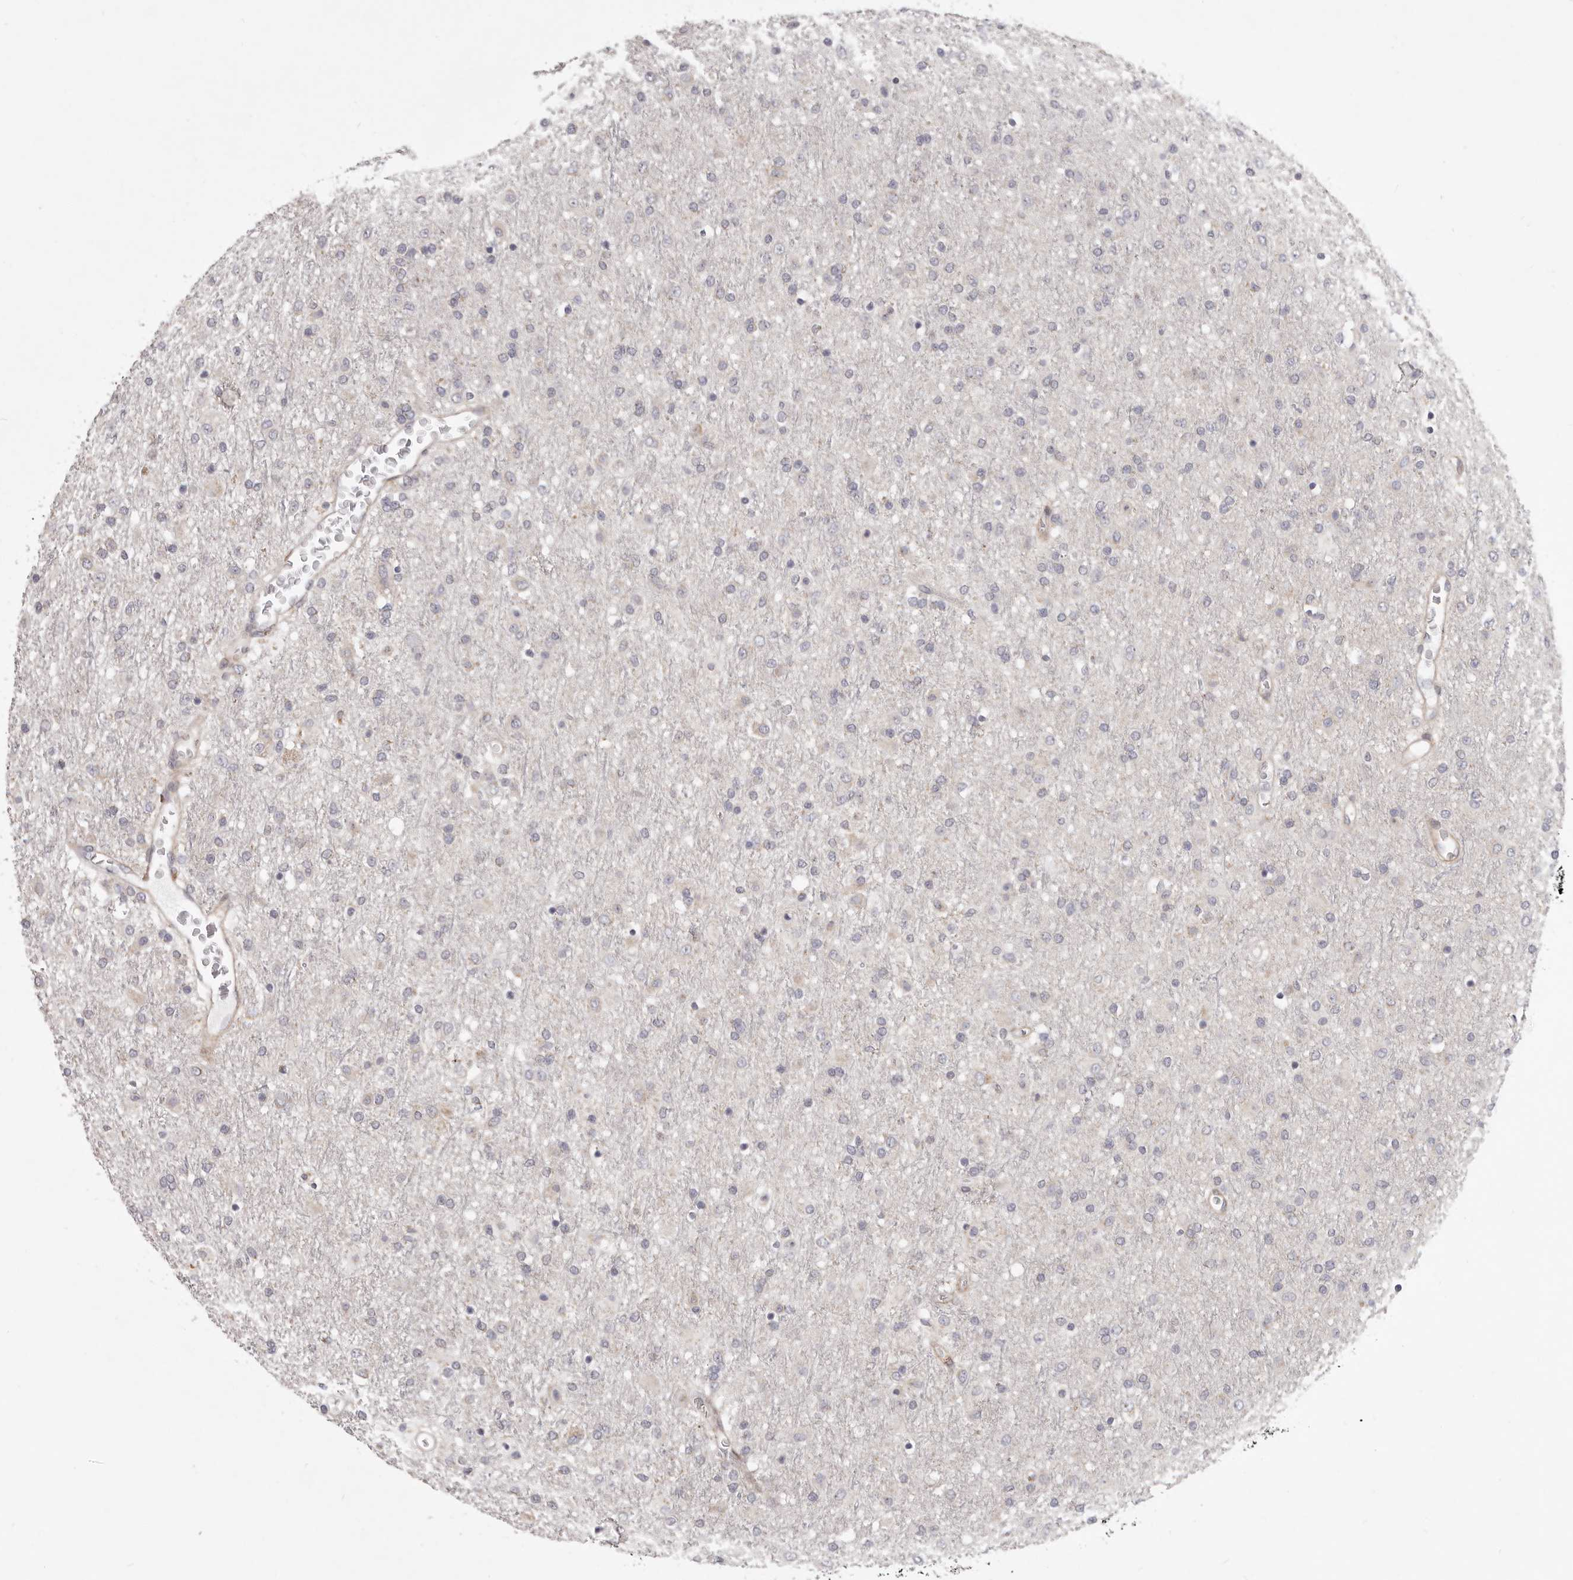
{"staining": {"intensity": "negative", "quantity": "none", "location": "none"}, "tissue": "glioma", "cell_type": "Tumor cells", "image_type": "cancer", "snomed": [{"axis": "morphology", "description": "Glioma, malignant, Low grade"}, {"axis": "topography", "description": "Brain"}], "caption": "An immunohistochemistry (IHC) histopathology image of glioma is shown. There is no staining in tumor cells of glioma. (Brightfield microscopy of DAB immunohistochemistry at high magnification).", "gene": "MRPS10", "patient": {"sex": "male", "age": 65}}